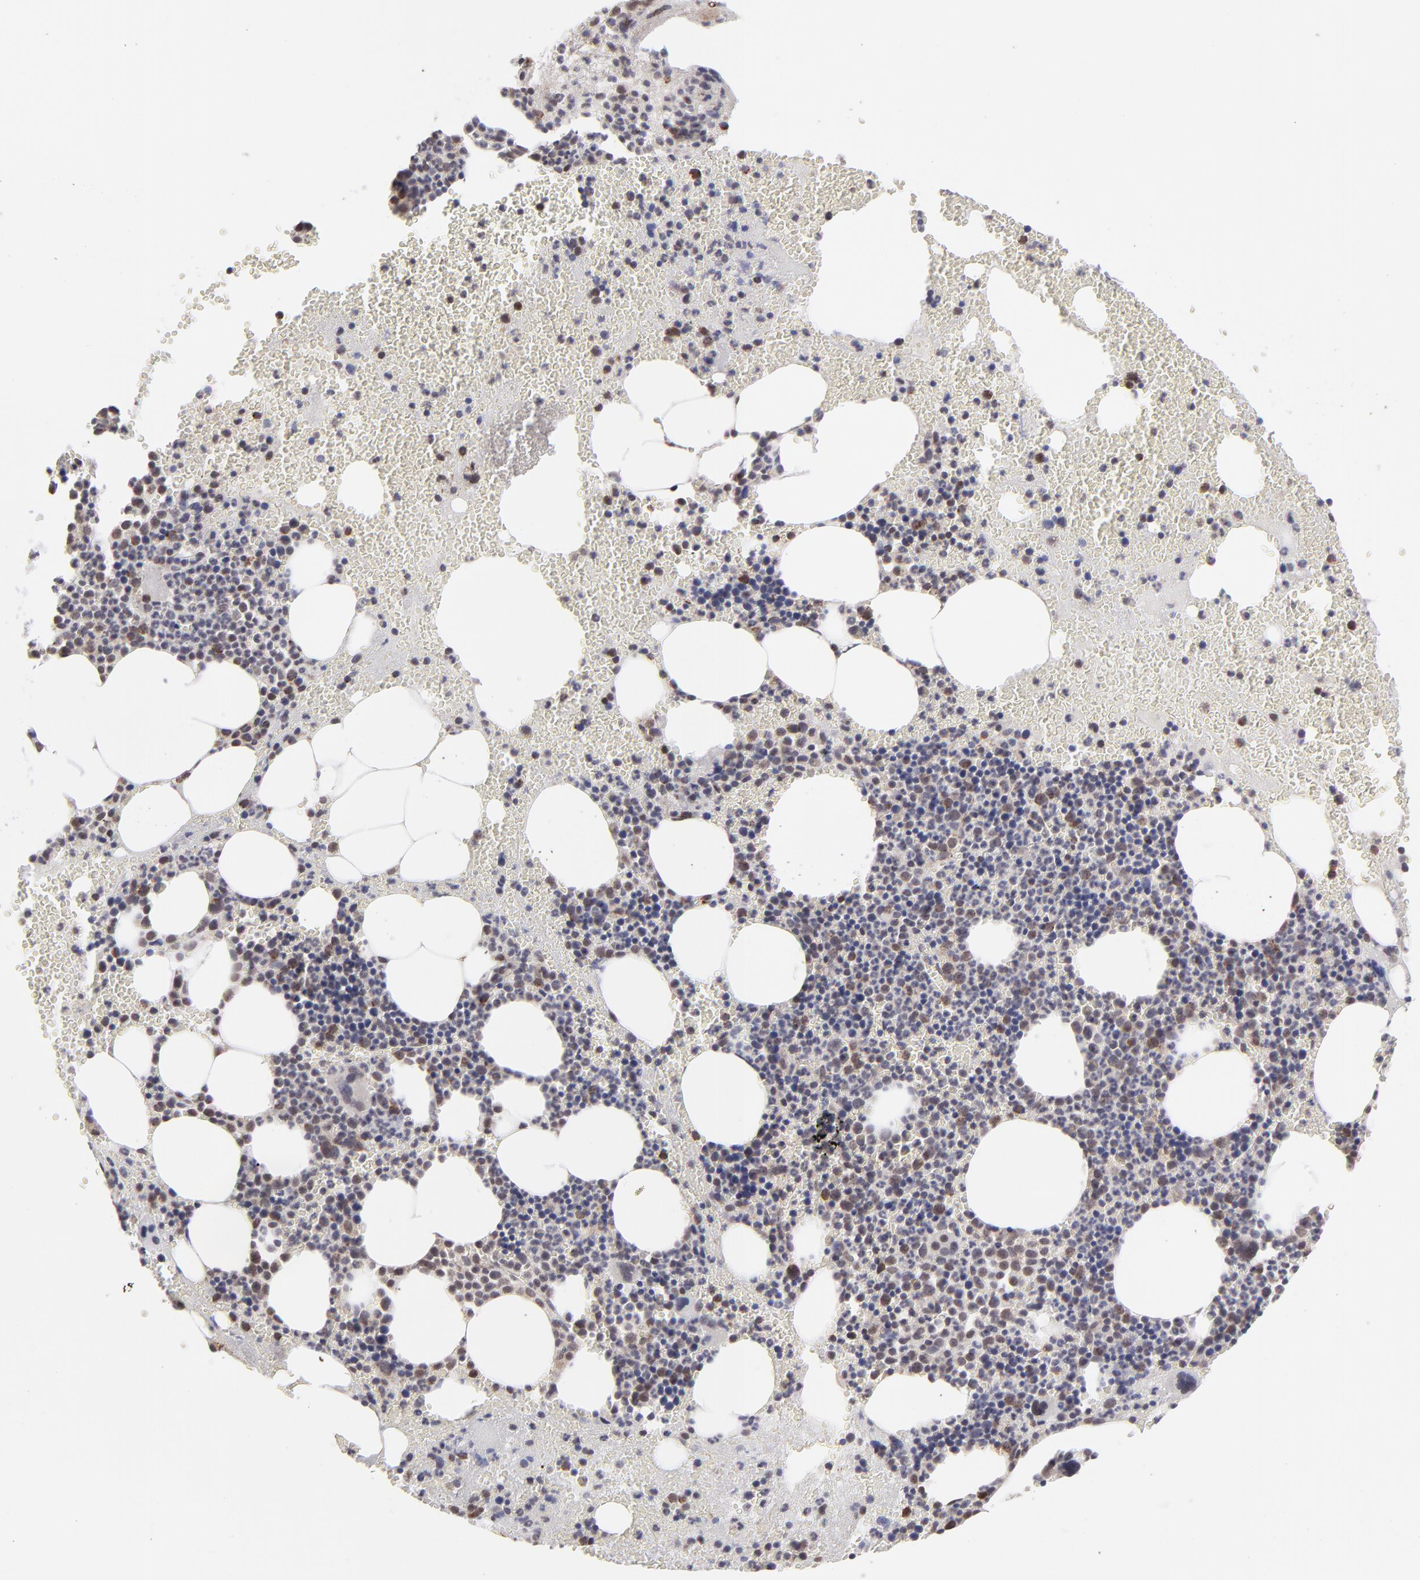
{"staining": {"intensity": "weak", "quantity": "<25%", "location": "nuclear"}, "tissue": "bone marrow", "cell_type": "Hematopoietic cells", "image_type": "normal", "snomed": [{"axis": "morphology", "description": "Normal tissue, NOS"}, {"axis": "topography", "description": "Bone marrow"}], "caption": "High power microscopy image of an immunohistochemistry (IHC) image of benign bone marrow, revealing no significant staining in hematopoietic cells.", "gene": "SLC15A1", "patient": {"sex": "male", "age": 82}}